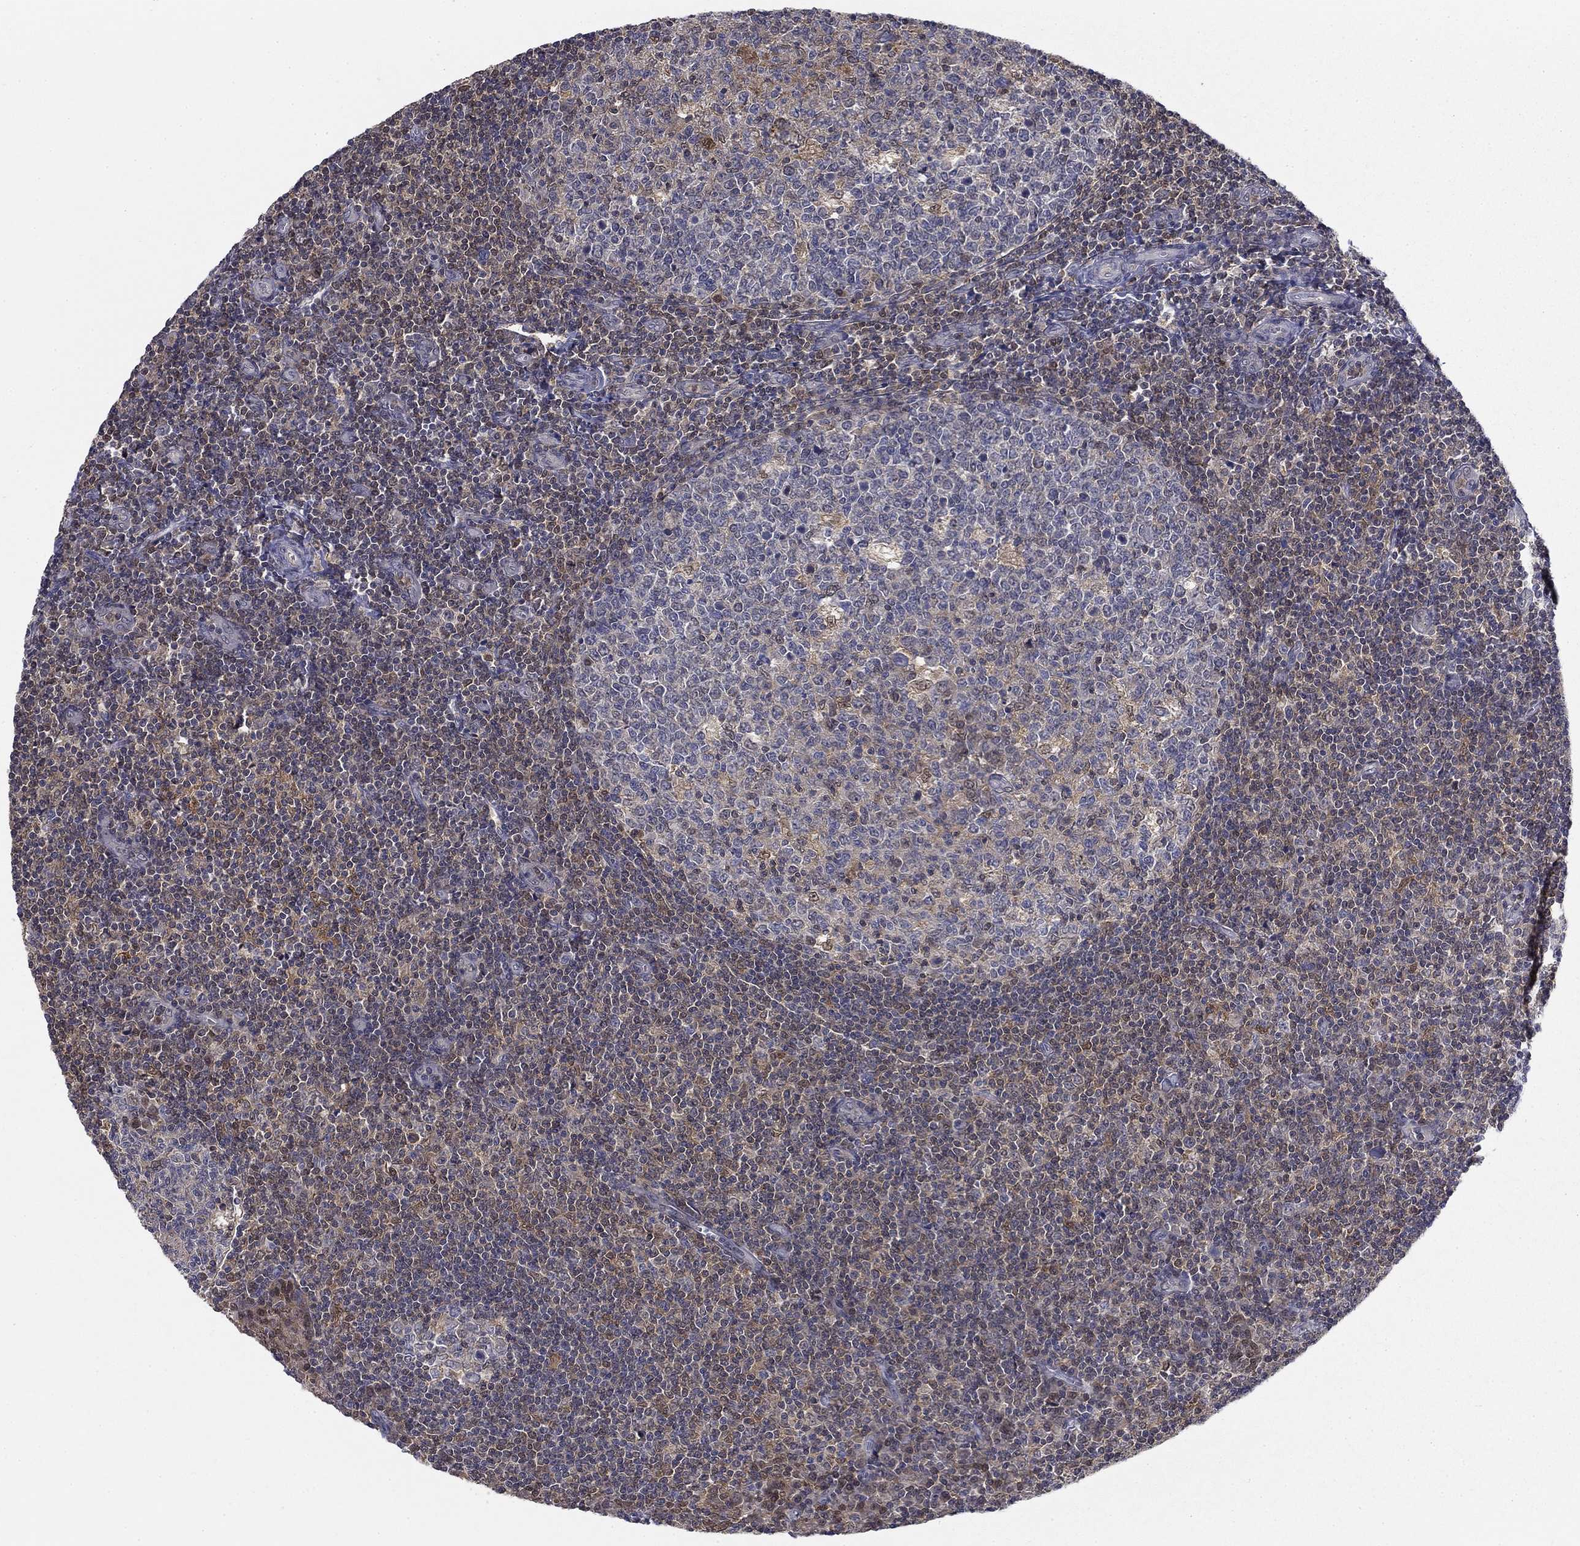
{"staining": {"intensity": "negative", "quantity": "none", "location": "none"}, "tissue": "tonsil", "cell_type": "Germinal center cells", "image_type": "normal", "snomed": [{"axis": "morphology", "description": "Normal tissue, NOS"}, {"axis": "topography", "description": "Tonsil"}], "caption": "An IHC photomicrograph of benign tonsil is shown. There is no staining in germinal center cells of tonsil.", "gene": "NIT2", "patient": {"sex": "female", "age": 13}}